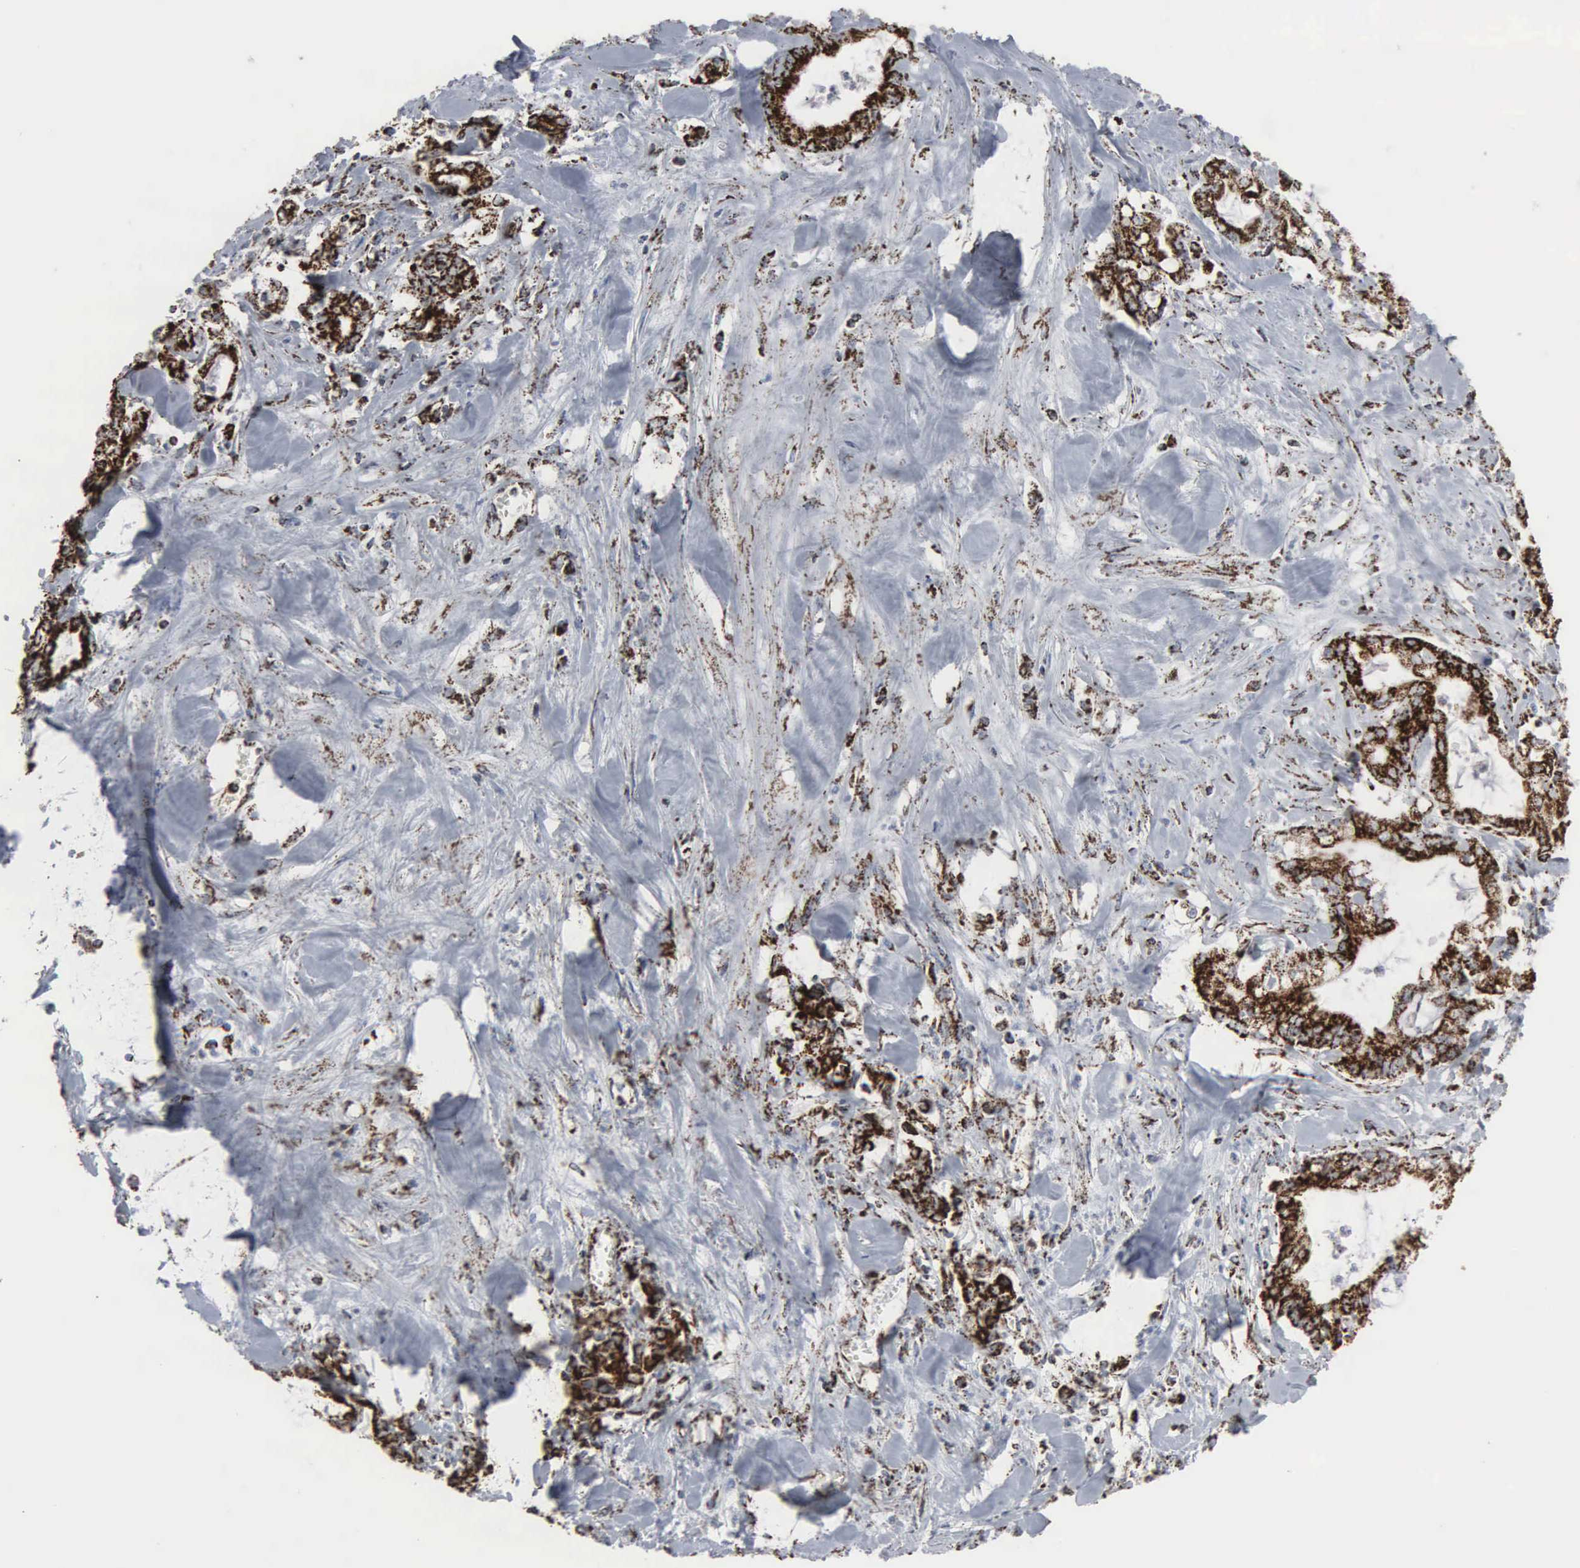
{"staining": {"intensity": "strong", "quantity": ">75%", "location": "cytoplasmic/membranous"}, "tissue": "liver cancer", "cell_type": "Tumor cells", "image_type": "cancer", "snomed": [{"axis": "morphology", "description": "Cholangiocarcinoma"}, {"axis": "topography", "description": "Liver"}], "caption": "Cholangiocarcinoma (liver) stained with a brown dye displays strong cytoplasmic/membranous positive staining in approximately >75% of tumor cells.", "gene": "HSPA9", "patient": {"sex": "male", "age": 57}}